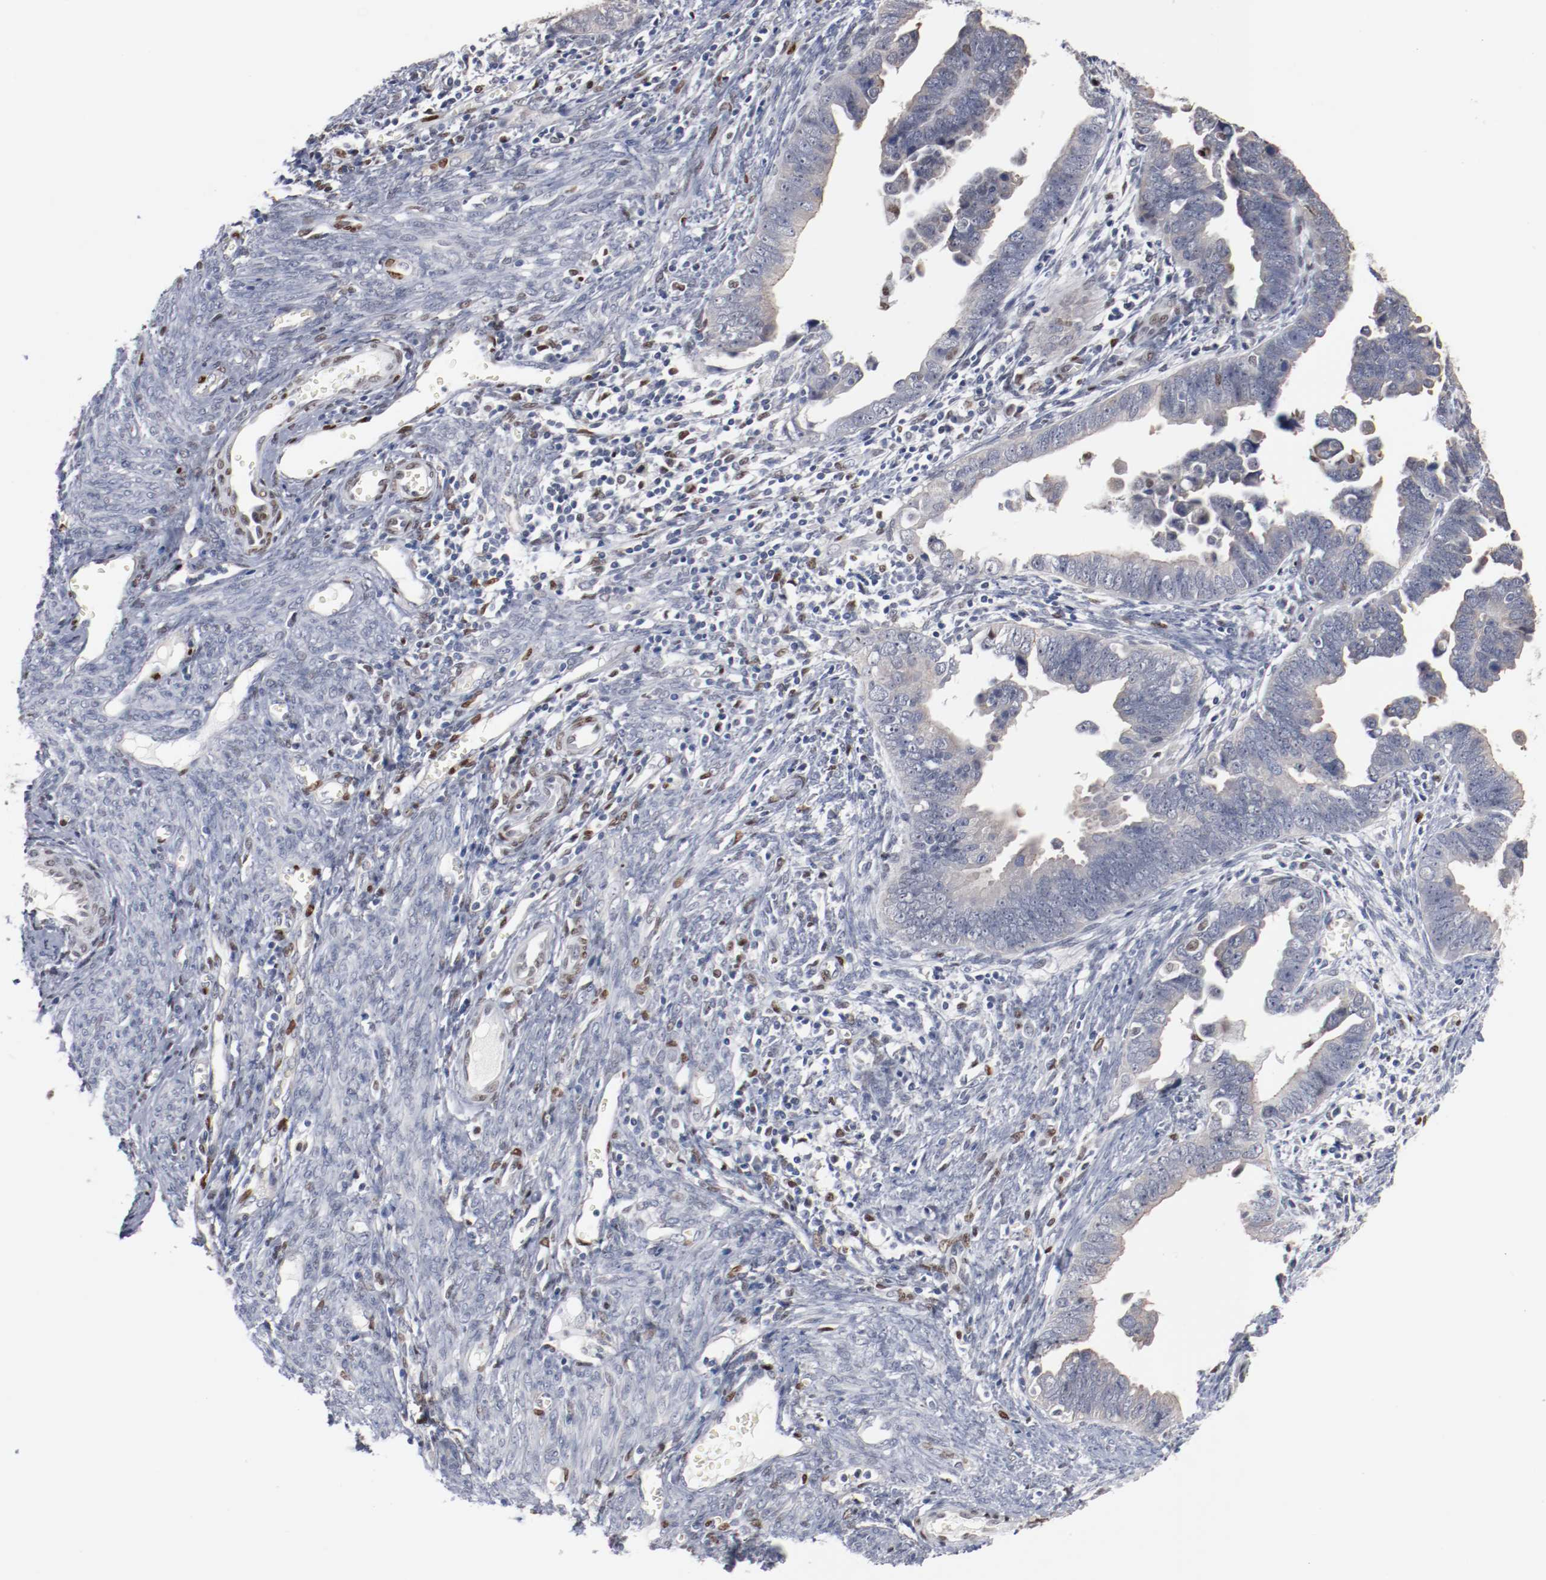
{"staining": {"intensity": "negative", "quantity": "none", "location": "none"}, "tissue": "endometrial cancer", "cell_type": "Tumor cells", "image_type": "cancer", "snomed": [{"axis": "morphology", "description": "Adenocarcinoma, NOS"}, {"axis": "topography", "description": "Endometrium"}], "caption": "A micrograph of endometrial adenocarcinoma stained for a protein reveals no brown staining in tumor cells.", "gene": "ZEB2", "patient": {"sex": "female", "age": 75}}